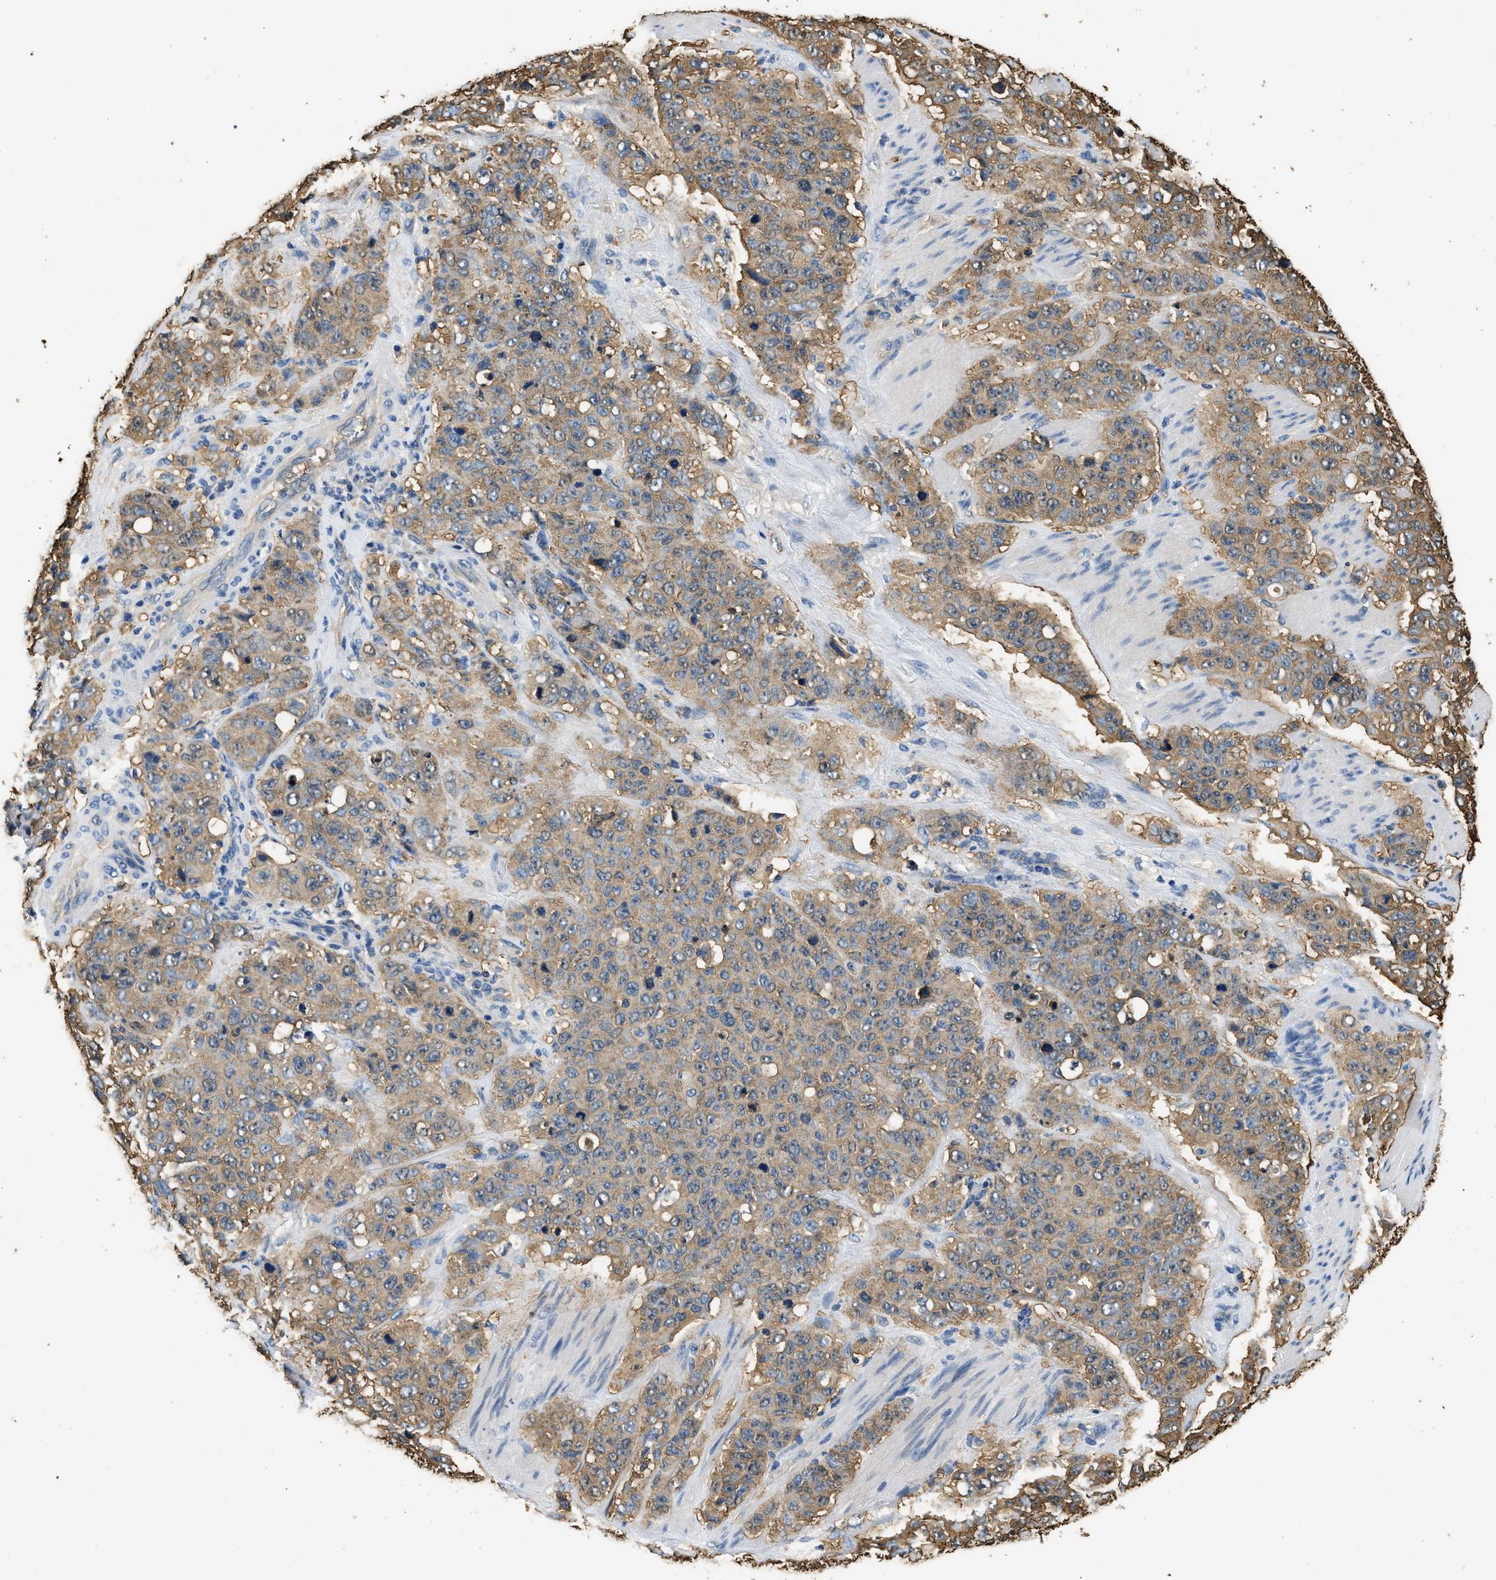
{"staining": {"intensity": "moderate", "quantity": ">75%", "location": "cytoplasmic/membranous"}, "tissue": "stomach cancer", "cell_type": "Tumor cells", "image_type": "cancer", "snomed": [{"axis": "morphology", "description": "Adenocarcinoma, NOS"}, {"axis": "topography", "description": "Stomach"}], "caption": "Tumor cells reveal medium levels of moderate cytoplasmic/membranous positivity in approximately >75% of cells in human stomach adenocarcinoma. Immunohistochemistry stains the protein of interest in brown and the nuclei are stained blue.", "gene": "PPP2R1B", "patient": {"sex": "male", "age": 48}}